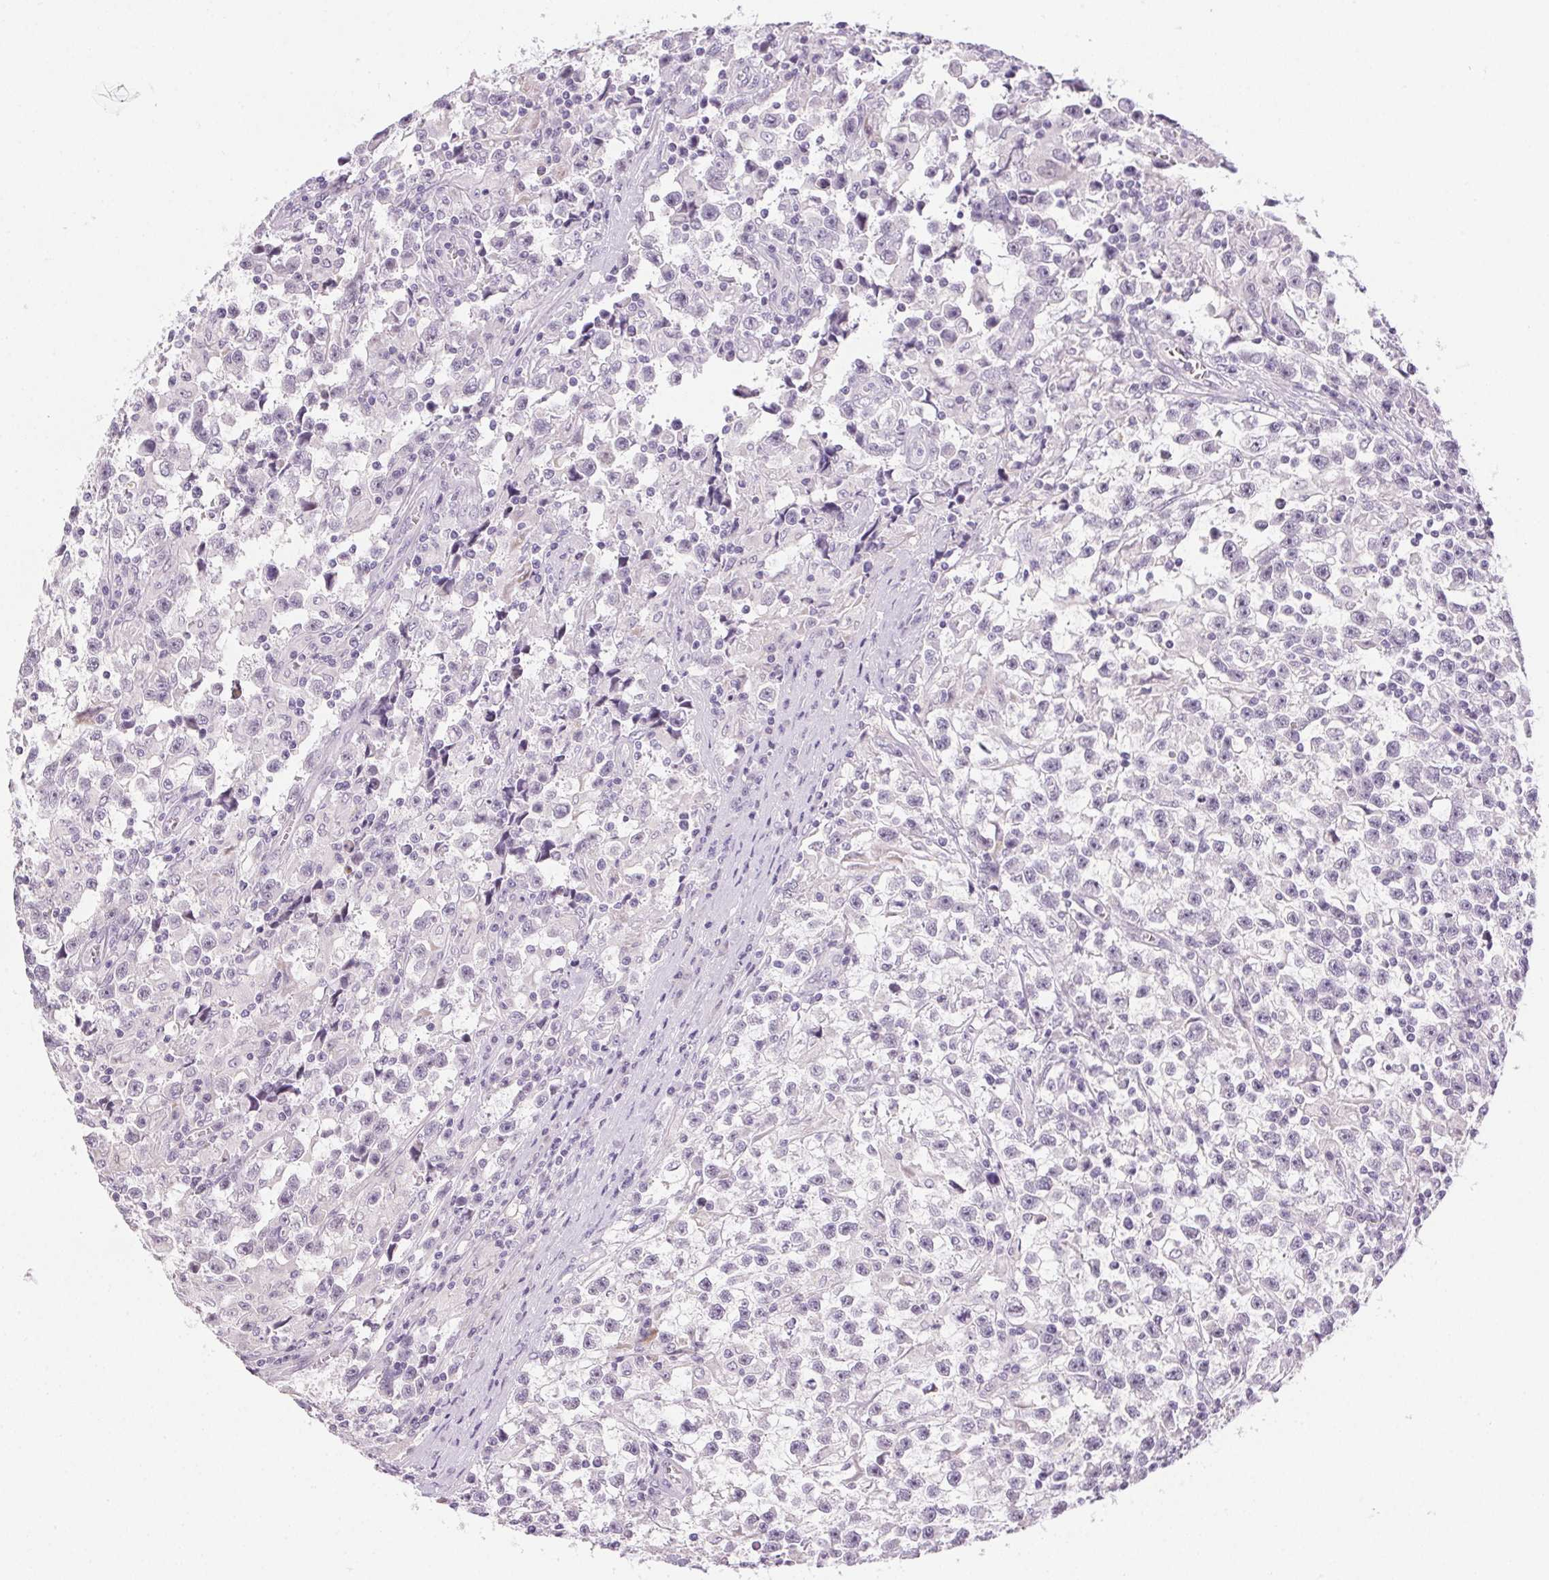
{"staining": {"intensity": "negative", "quantity": "none", "location": "none"}, "tissue": "testis cancer", "cell_type": "Tumor cells", "image_type": "cancer", "snomed": [{"axis": "morphology", "description": "Seminoma, NOS"}, {"axis": "topography", "description": "Testis"}], "caption": "DAB (3,3'-diaminobenzidine) immunohistochemical staining of human testis seminoma demonstrates no significant positivity in tumor cells.", "gene": "GSDMC", "patient": {"sex": "male", "age": 31}}